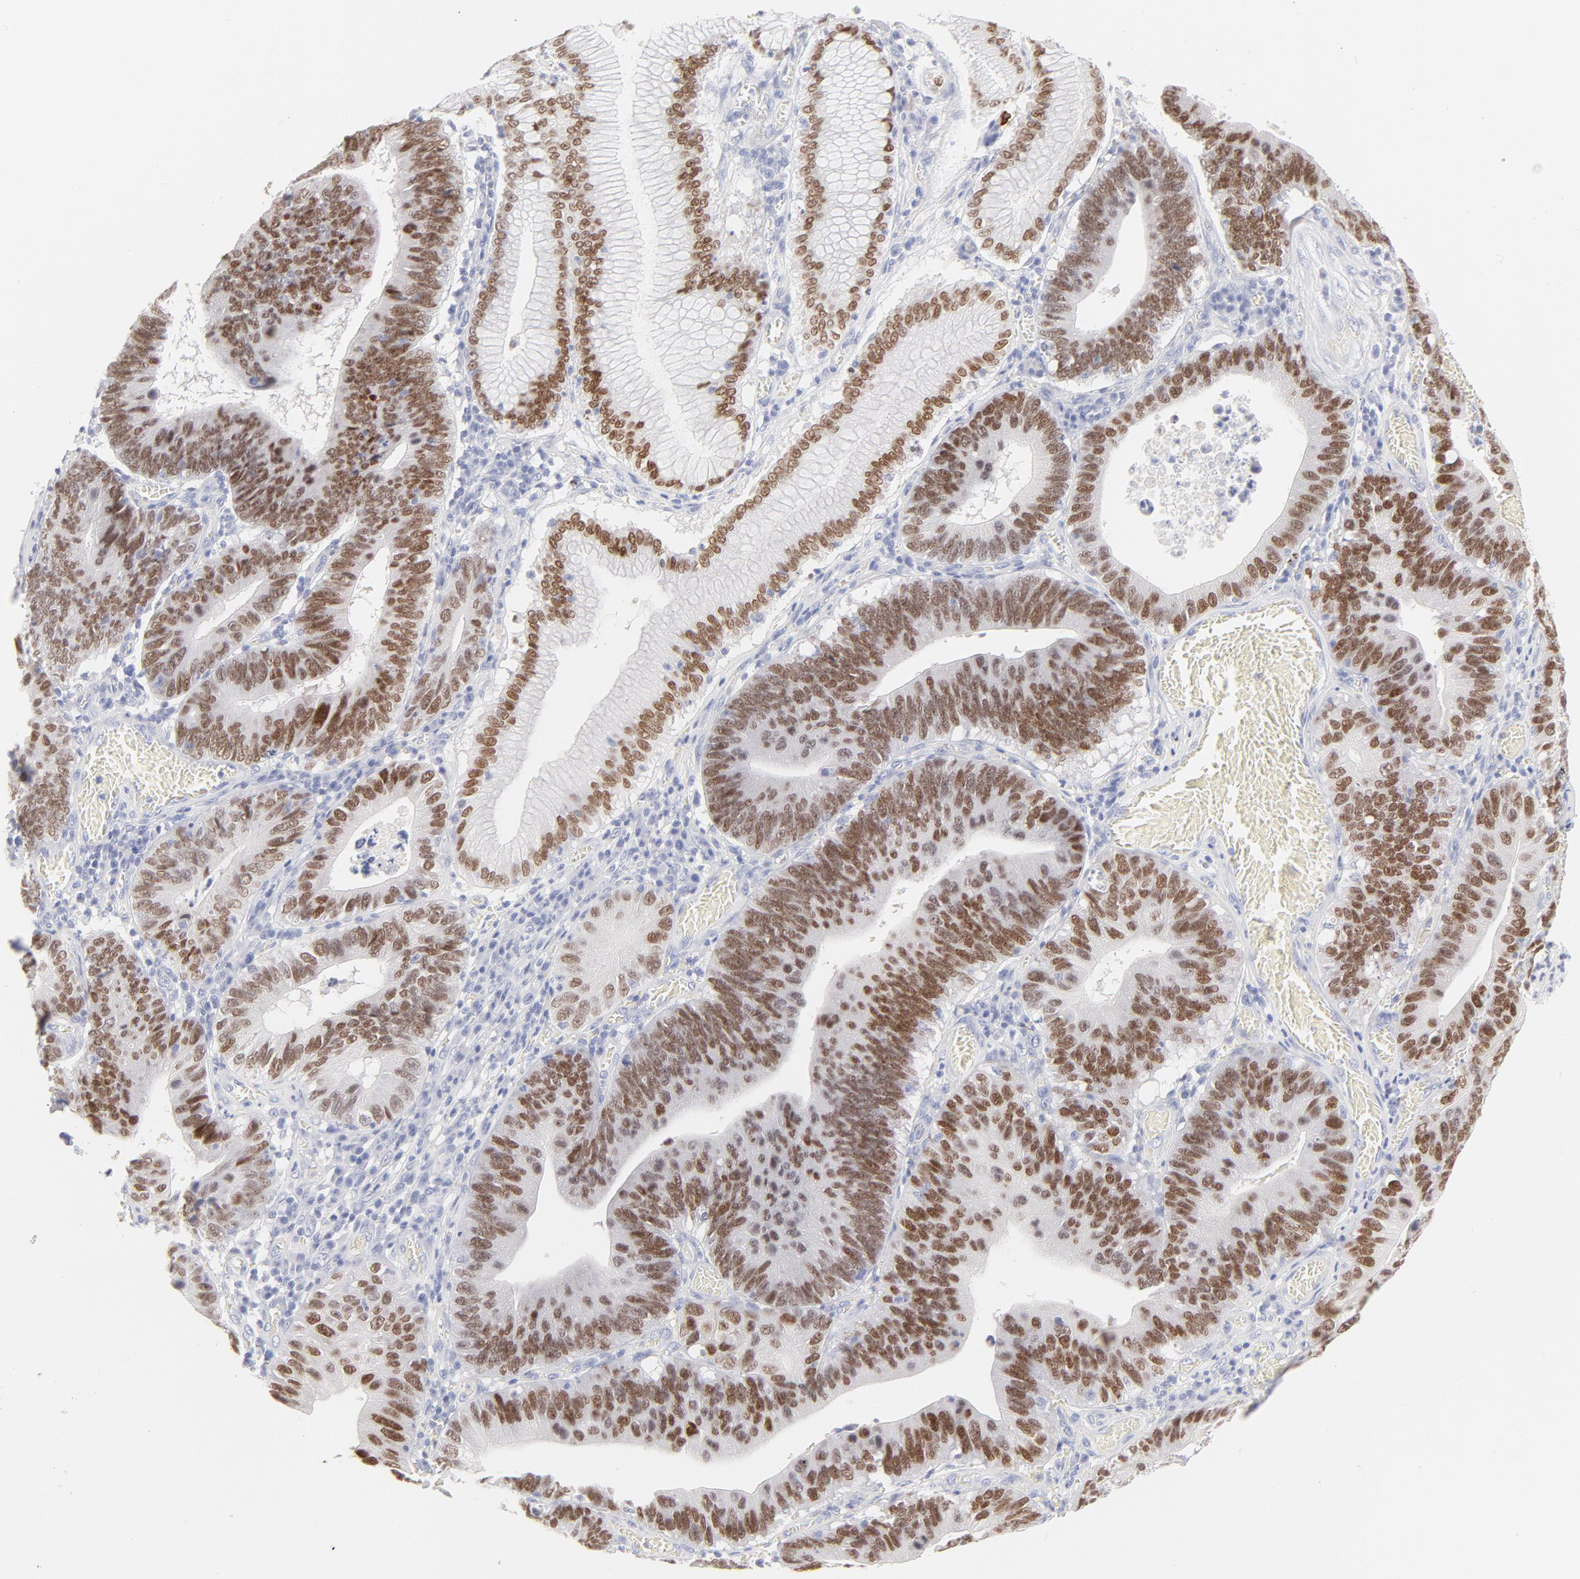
{"staining": {"intensity": "strong", "quantity": ">75%", "location": "nuclear"}, "tissue": "stomach cancer", "cell_type": "Tumor cells", "image_type": "cancer", "snomed": [{"axis": "morphology", "description": "Adenocarcinoma, NOS"}, {"axis": "topography", "description": "Stomach"}, {"axis": "topography", "description": "Gastric cardia"}], "caption": "Immunohistochemical staining of stomach adenocarcinoma shows strong nuclear protein staining in approximately >75% of tumor cells.", "gene": "ELF3", "patient": {"sex": "male", "age": 59}}